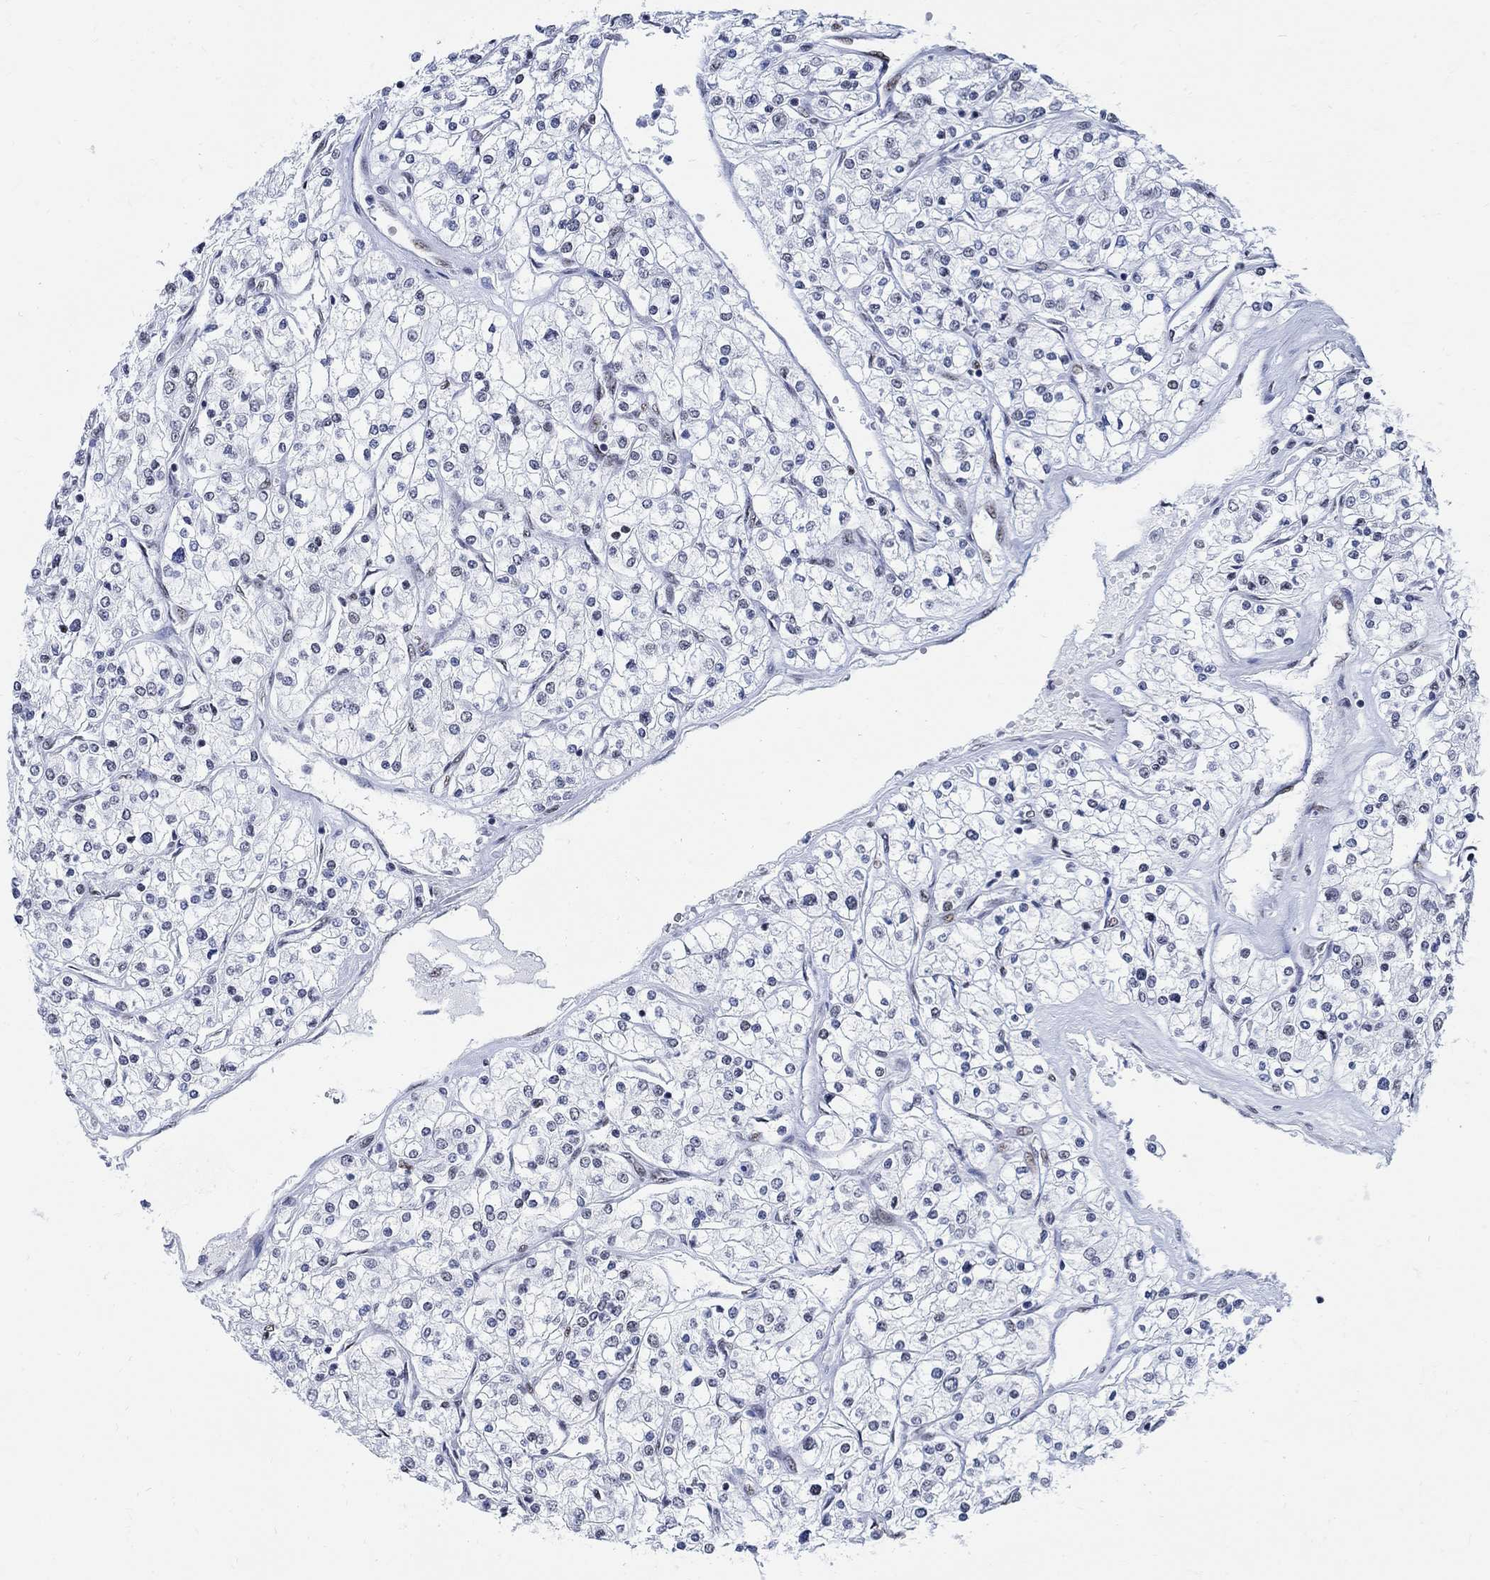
{"staining": {"intensity": "negative", "quantity": "none", "location": "none"}, "tissue": "renal cancer", "cell_type": "Tumor cells", "image_type": "cancer", "snomed": [{"axis": "morphology", "description": "Adenocarcinoma, NOS"}, {"axis": "topography", "description": "Kidney"}], "caption": "Tumor cells are negative for protein expression in human adenocarcinoma (renal).", "gene": "DLK1", "patient": {"sex": "male", "age": 80}}